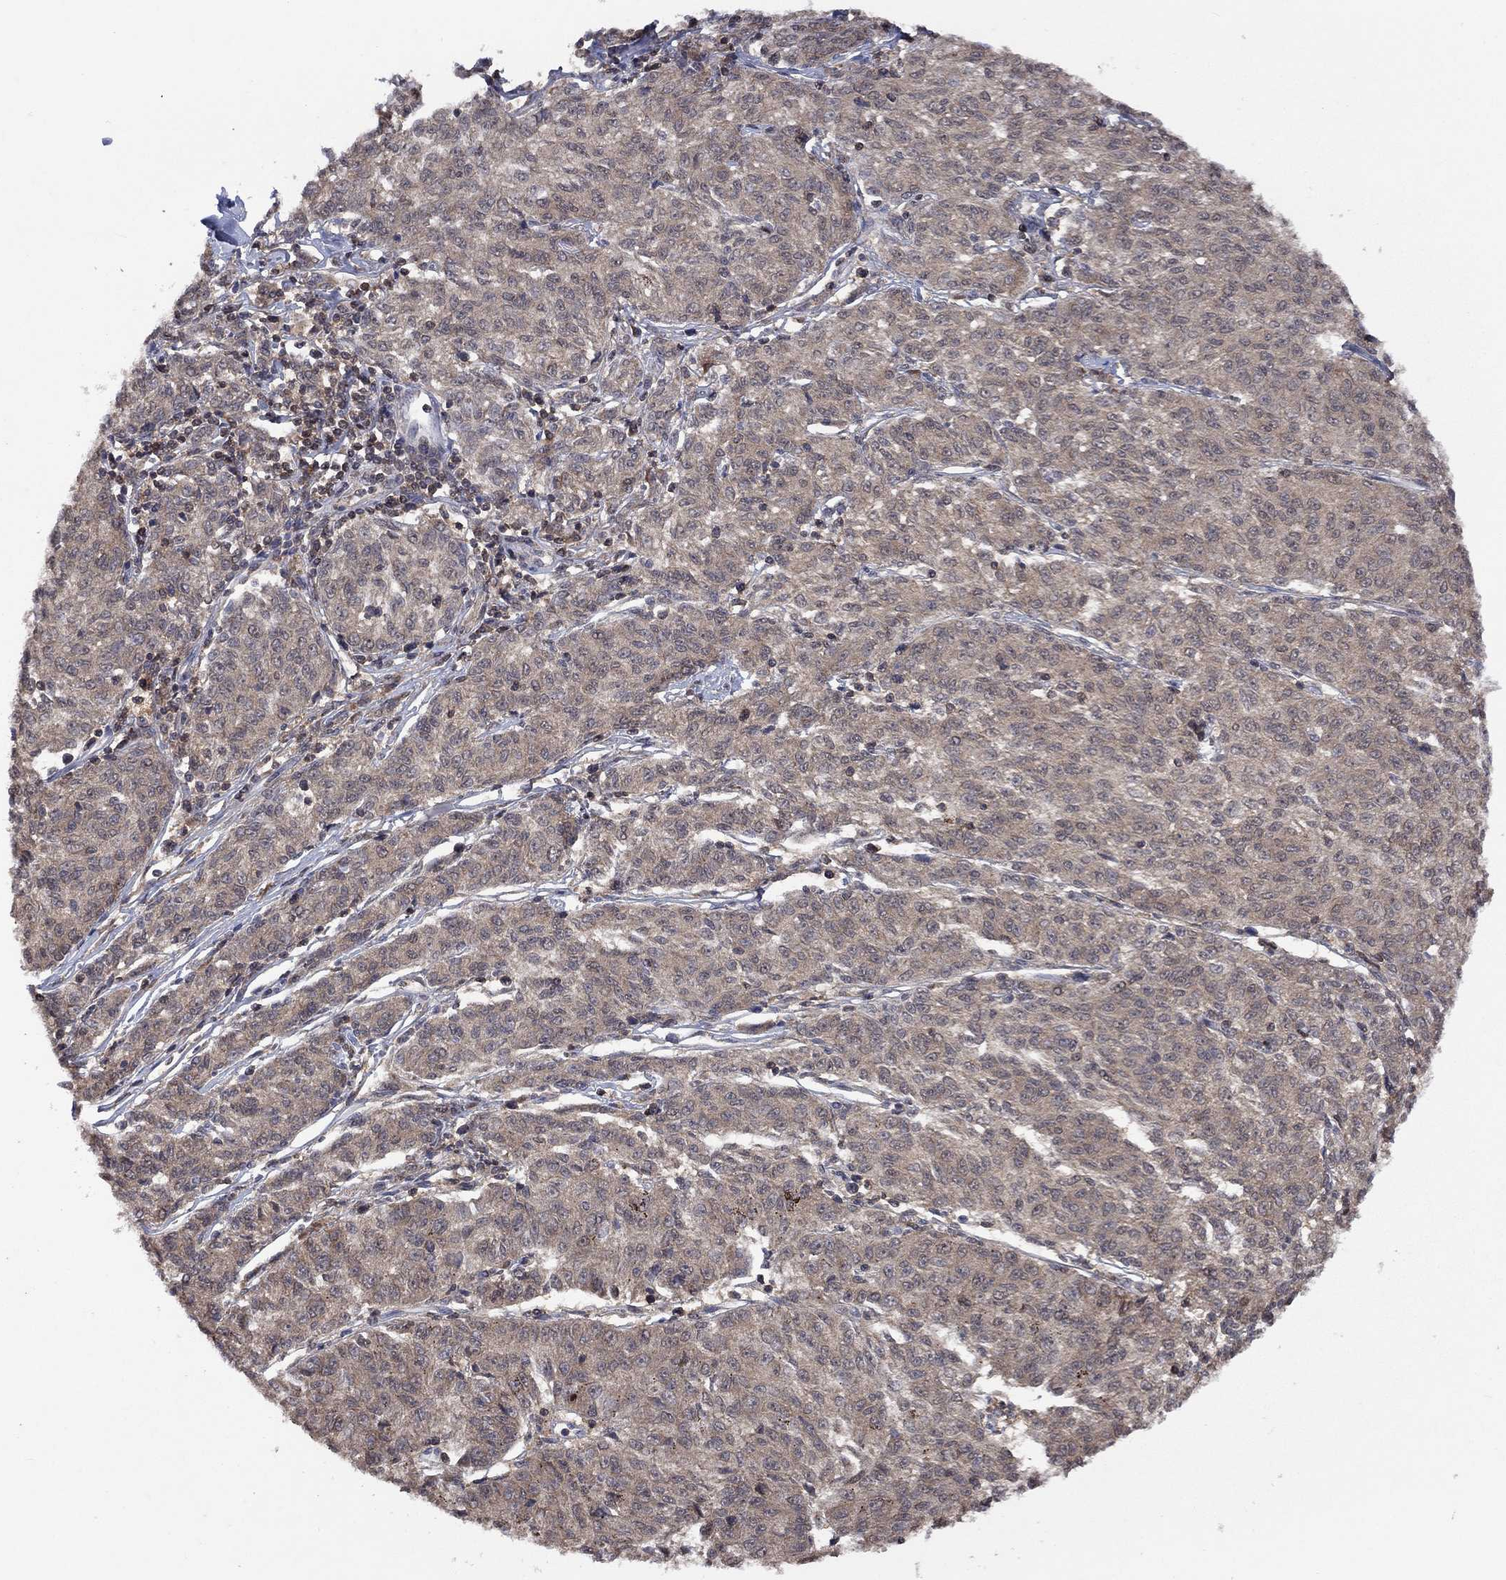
{"staining": {"intensity": "weak", "quantity": ">75%", "location": "cytoplasmic/membranous"}, "tissue": "melanoma", "cell_type": "Tumor cells", "image_type": "cancer", "snomed": [{"axis": "morphology", "description": "Malignant melanoma, NOS"}, {"axis": "topography", "description": "Skin"}], "caption": "Melanoma stained with a protein marker reveals weak staining in tumor cells.", "gene": "IAH1", "patient": {"sex": "female", "age": 72}}